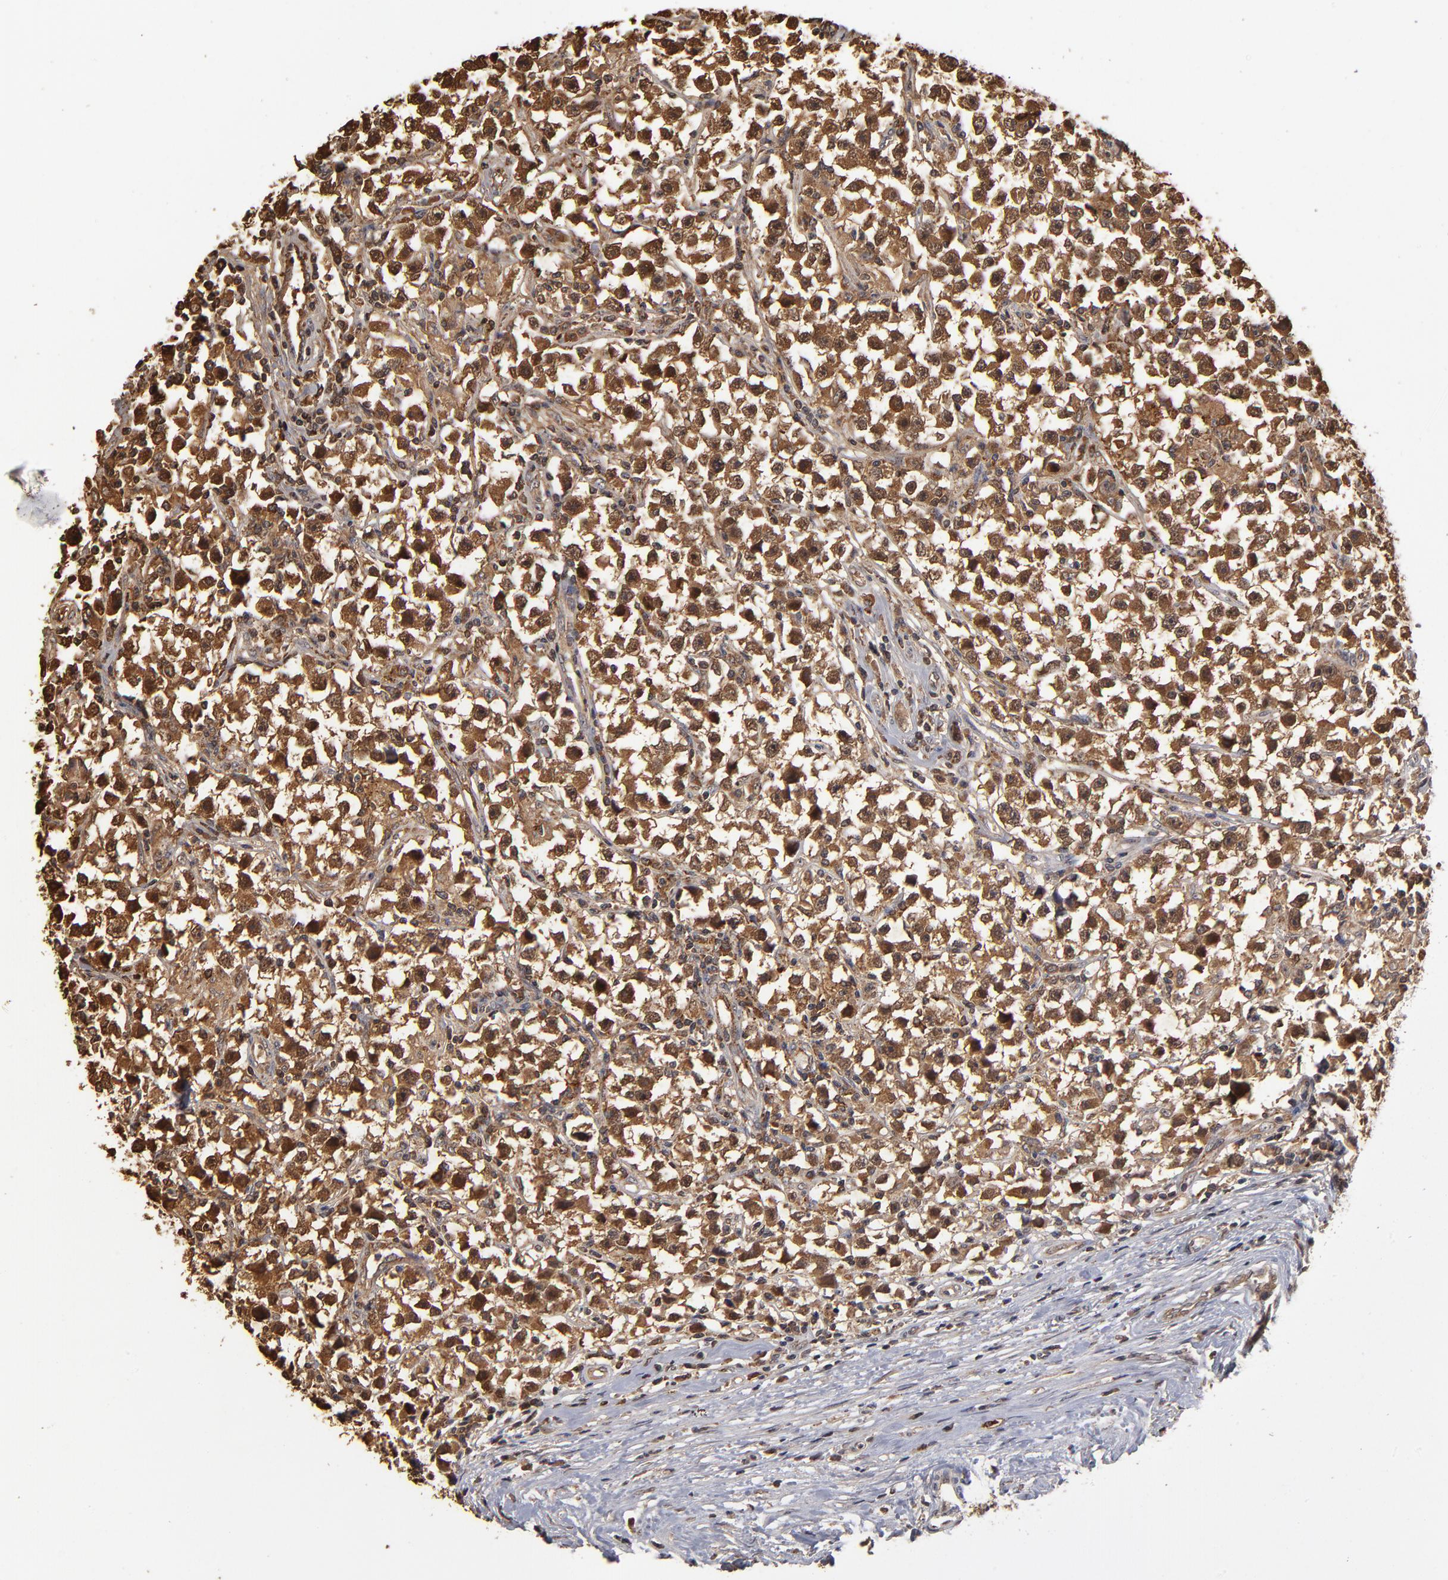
{"staining": {"intensity": "strong", "quantity": ">75%", "location": "cytoplasmic/membranous"}, "tissue": "testis cancer", "cell_type": "Tumor cells", "image_type": "cancer", "snomed": [{"axis": "morphology", "description": "Seminoma, NOS"}, {"axis": "topography", "description": "Testis"}], "caption": "Seminoma (testis) stained with DAB (3,3'-diaminobenzidine) immunohistochemistry (IHC) exhibits high levels of strong cytoplasmic/membranous positivity in approximately >75% of tumor cells.", "gene": "ASB8", "patient": {"sex": "male", "age": 33}}